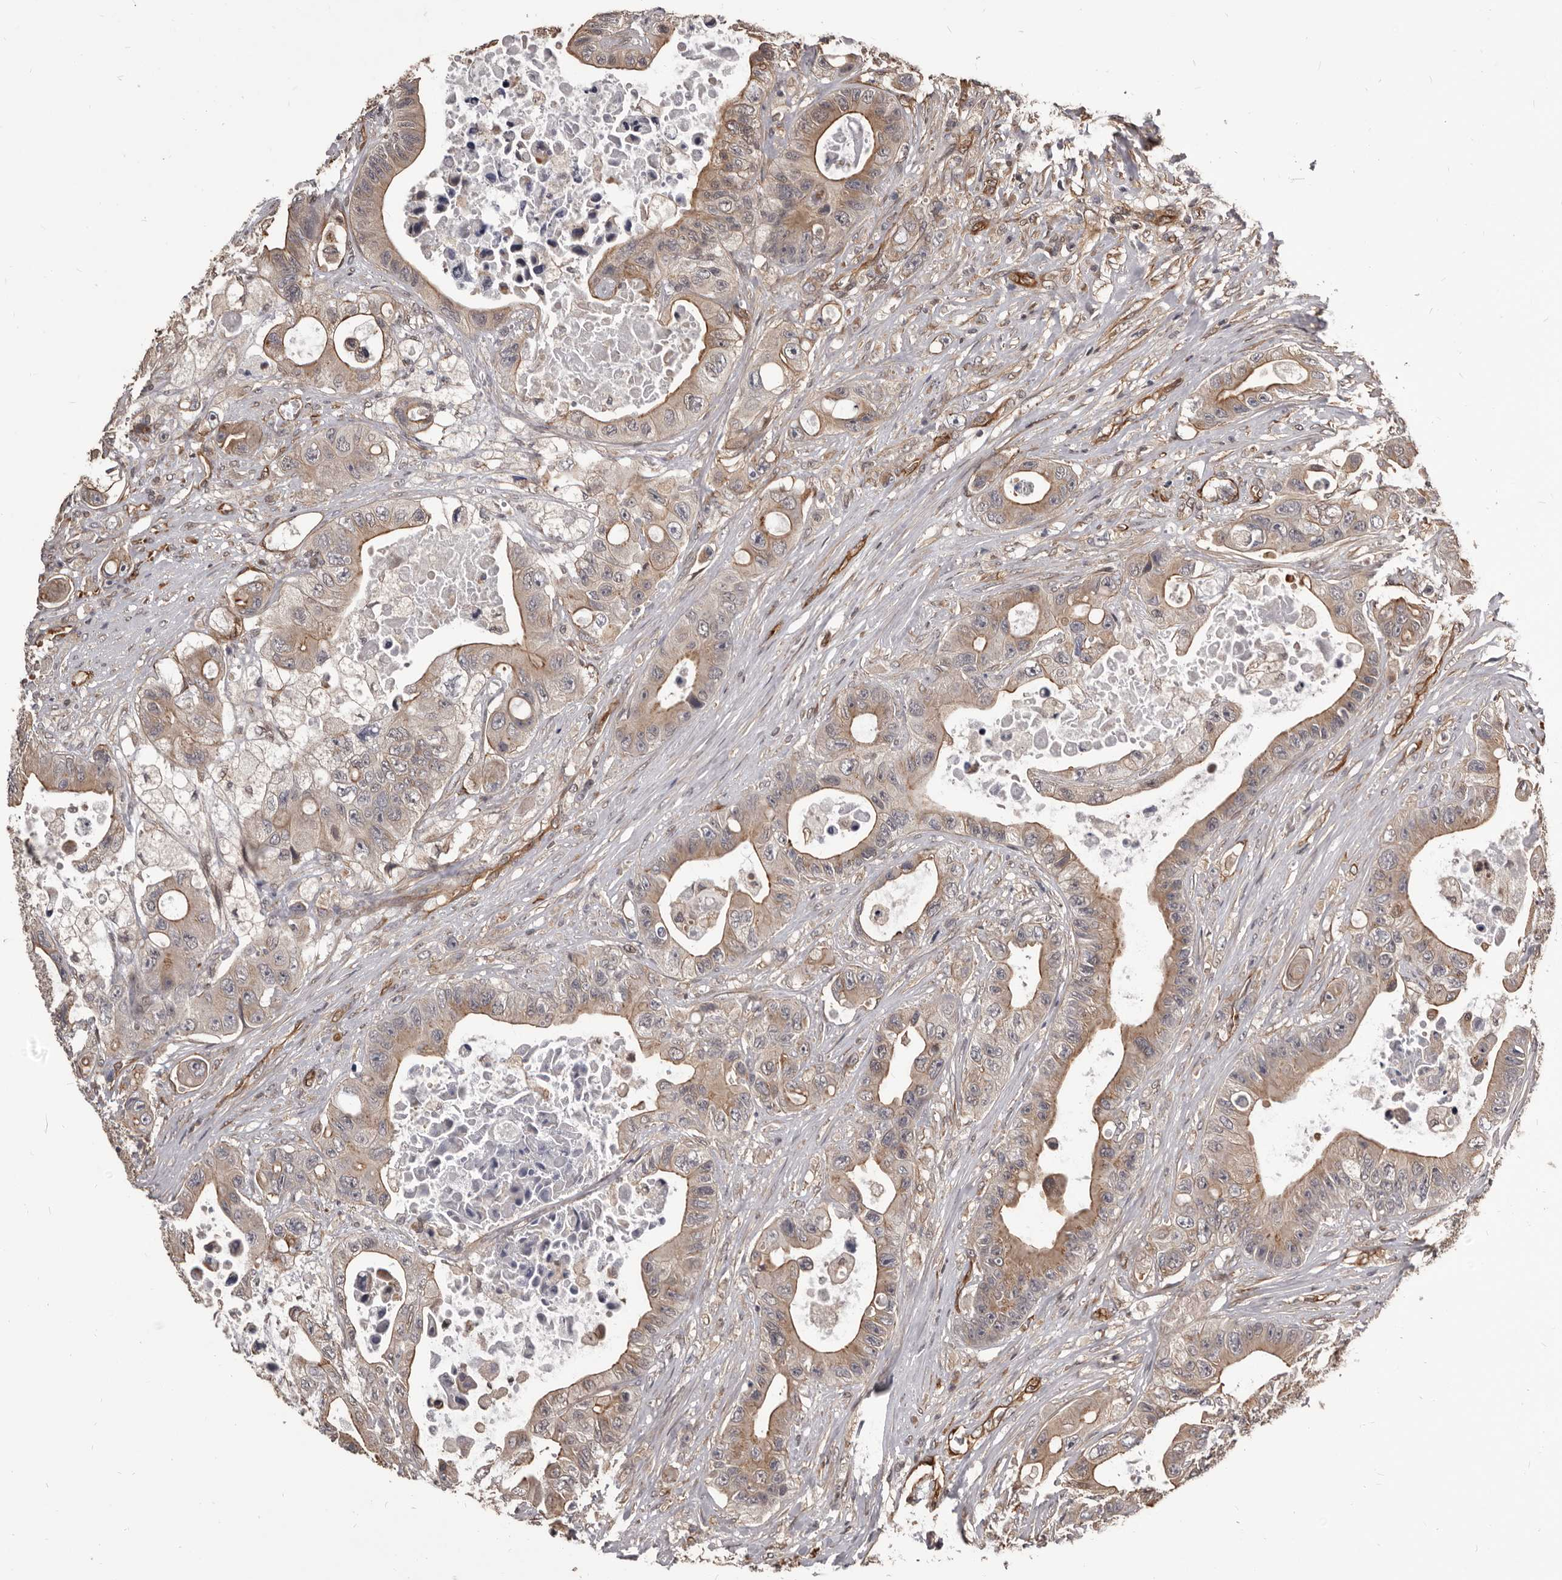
{"staining": {"intensity": "moderate", "quantity": ">75%", "location": "cytoplasmic/membranous"}, "tissue": "colorectal cancer", "cell_type": "Tumor cells", "image_type": "cancer", "snomed": [{"axis": "morphology", "description": "Adenocarcinoma, NOS"}, {"axis": "topography", "description": "Colon"}], "caption": "About >75% of tumor cells in human colorectal cancer demonstrate moderate cytoplasmic/membranous protein staining as visualized by brown immunohistochemical staining.", "gene": "ADAMTS20", "patient": {"sex": "female", "age": 46}}